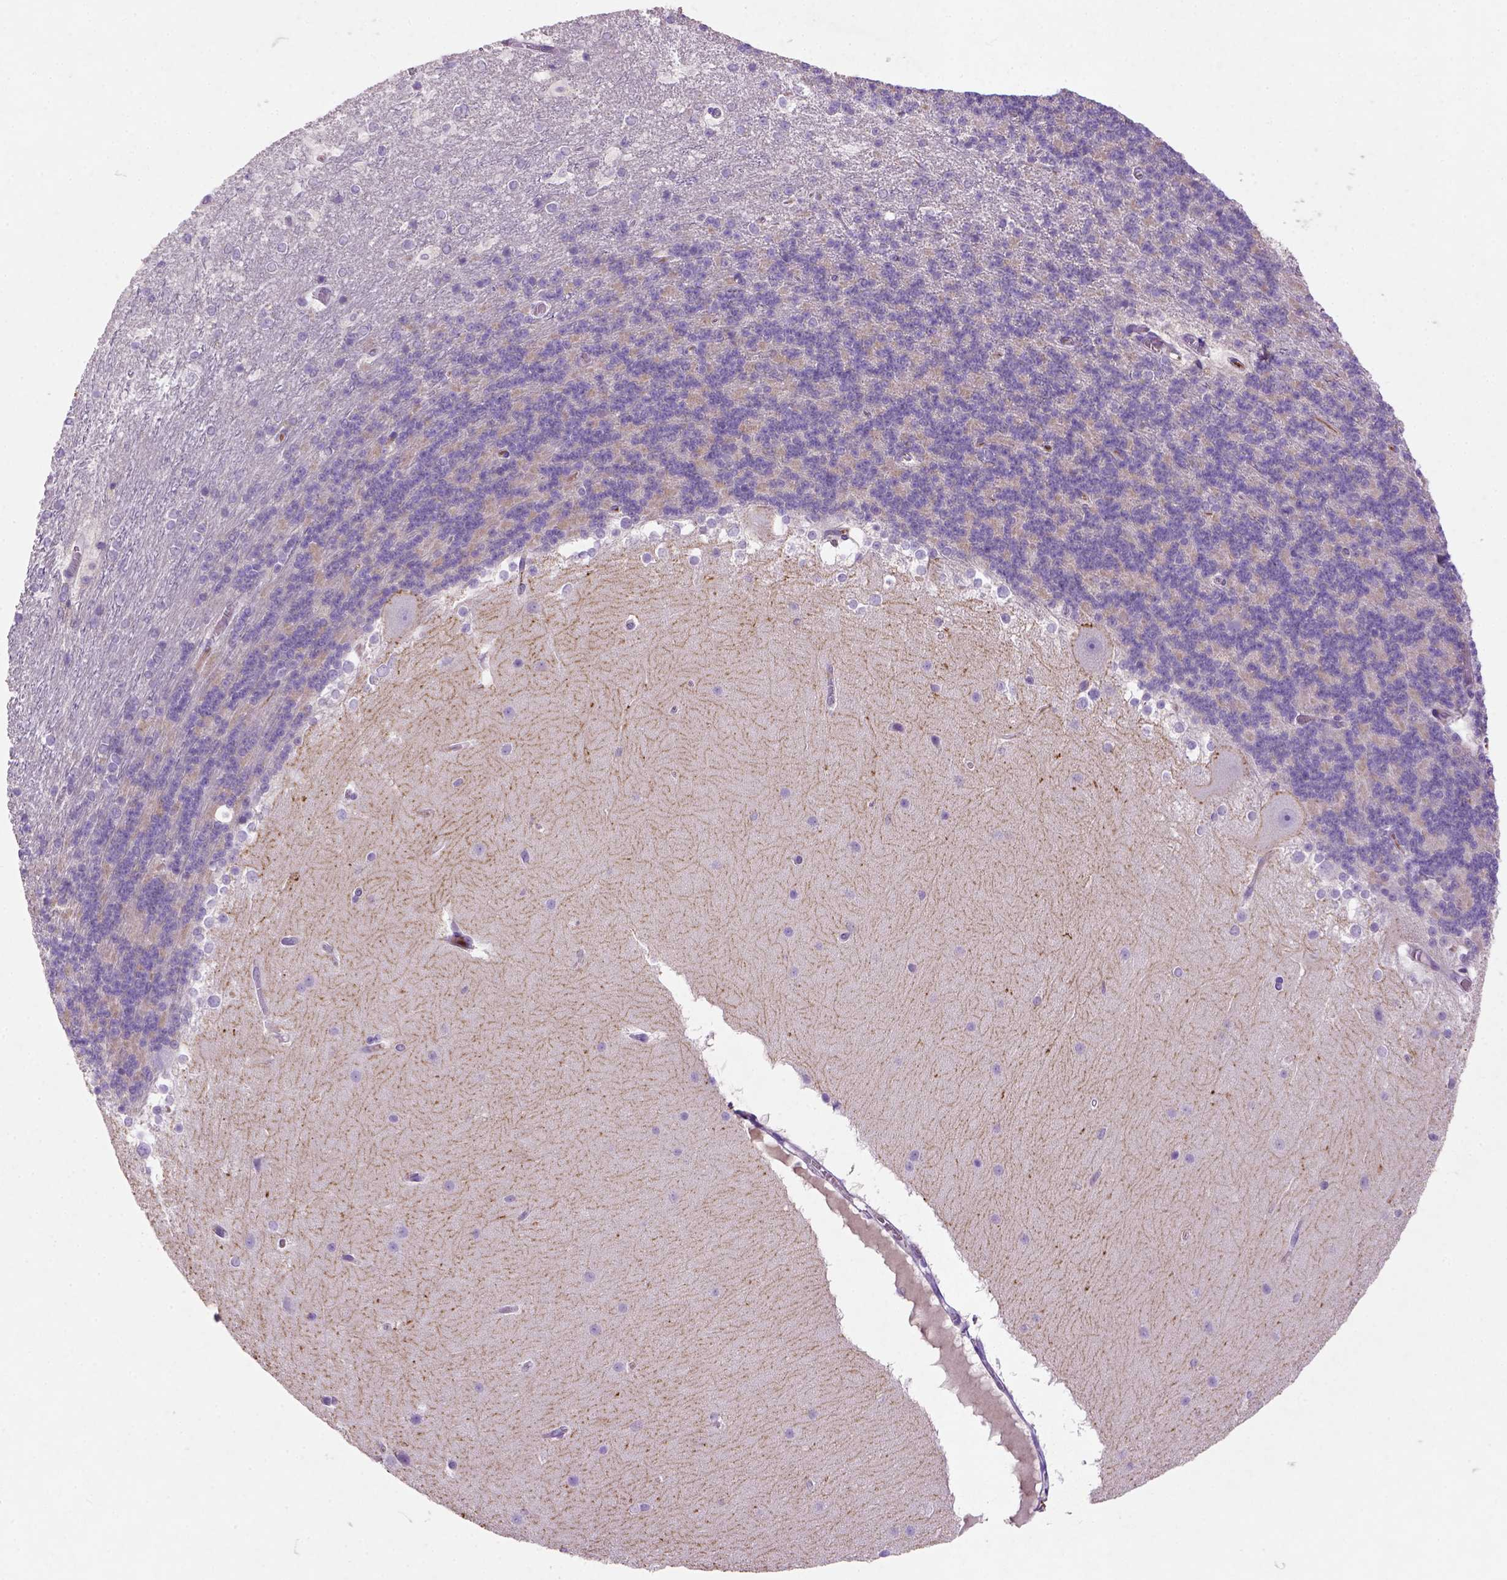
{"staining": {"intensity": "negative", "quantity": "none", "location": "none"}, "tissue": "cerebellum", "cell_type": "Cells in granular layer", "image_type": "normal", "snomed": [{"axis": "morphology", "description": "Normal tissue, NOS"}, {"axis": "topography", "description": "Cerebellum"}], "caption": "Cells in granular layer are negative for brown protein staining in unremarkable cerebellum. (Stains: DAB immunohistochemistry (IHC) with hematoxylin counter stain, Microscopy: brightfield microscopy at high magnification).", "gene": "NUDT2", "patient": {"sex": "female", "age": 19}}